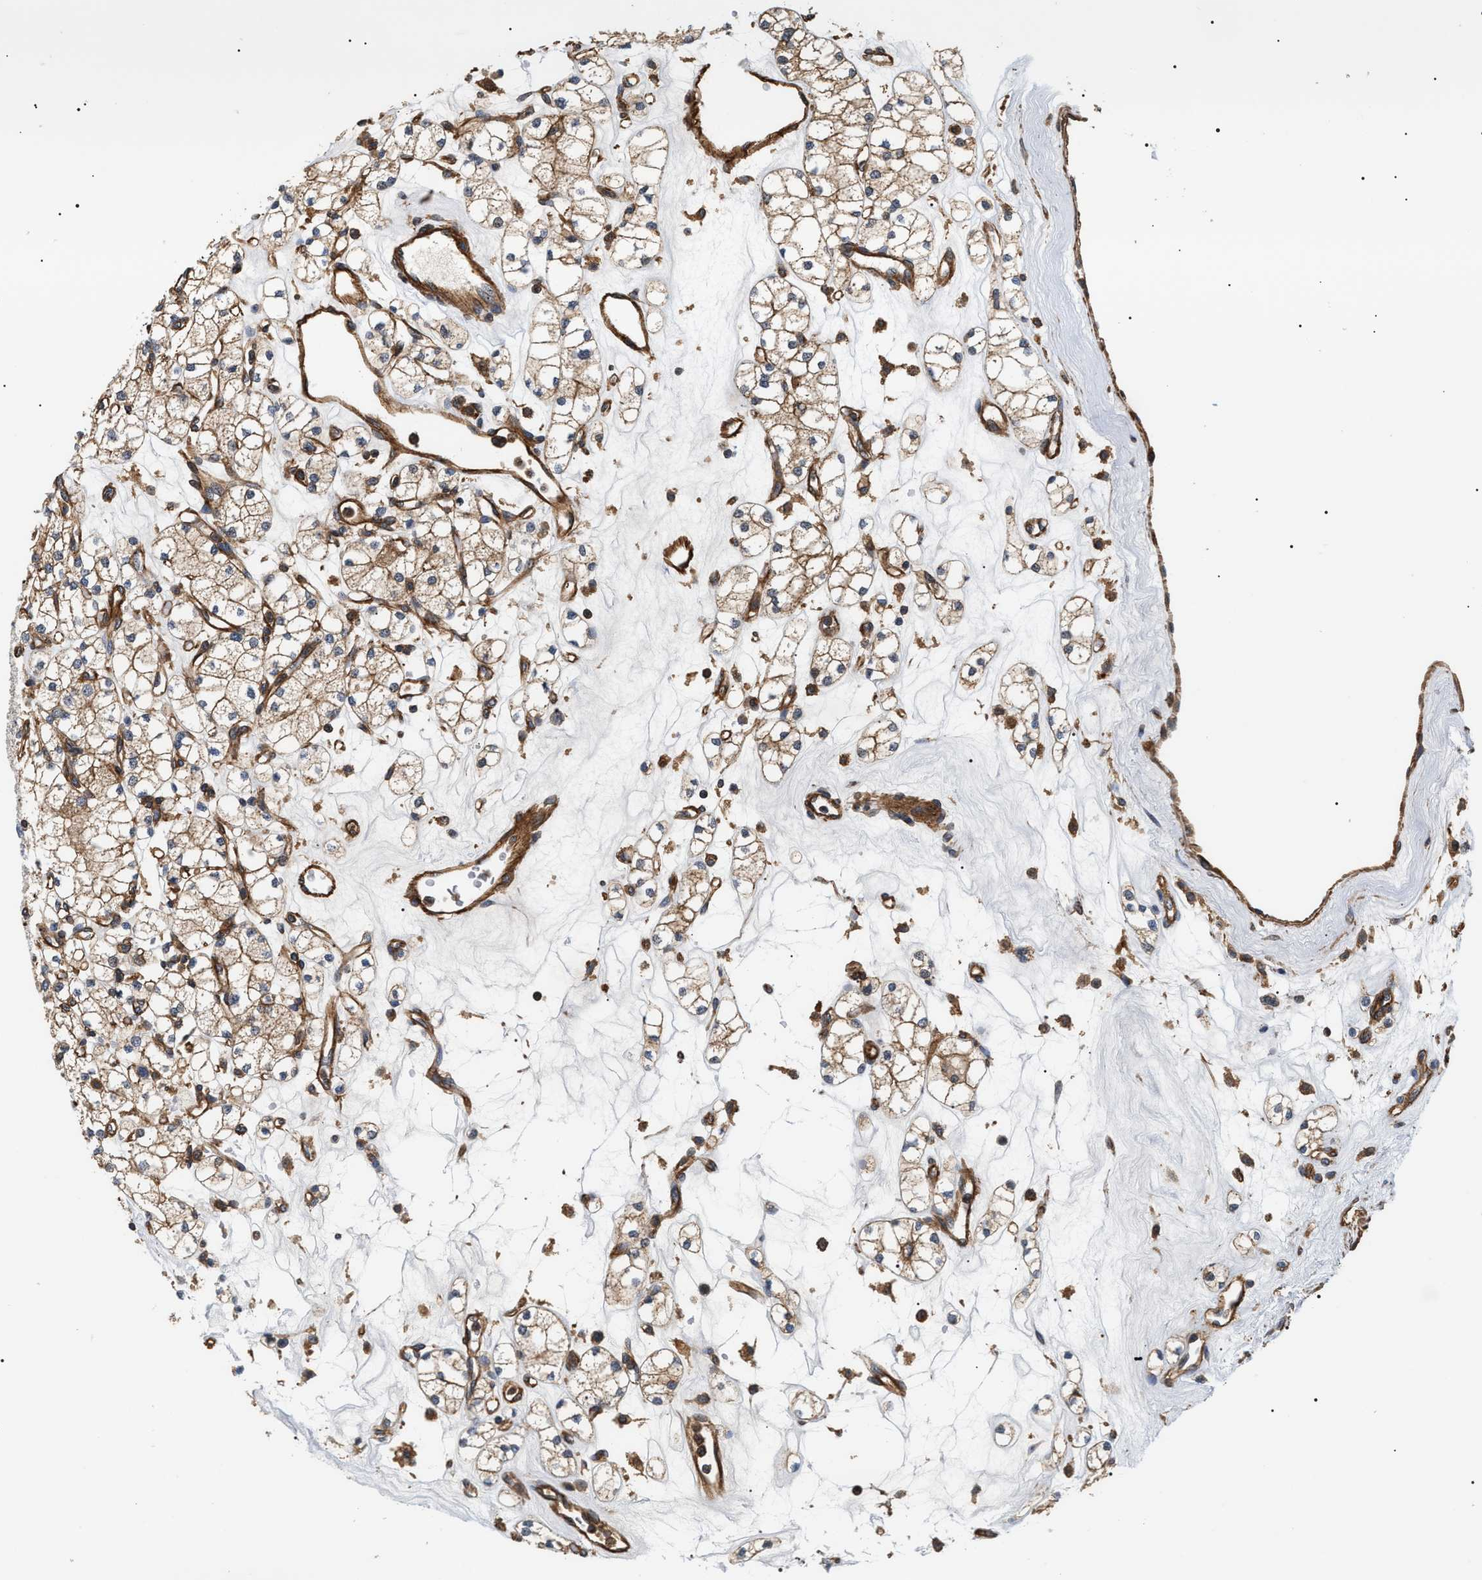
{"staining": {"intensity": "moderate", "quantity": ">75%", "location": "cytoplasmic/membranous"}, "tissue": "renal cancer", "cell_type": "Tumor cells", "image_type": "cancer", "snomed": [{"axis": "morphology", "description": "Adenocarcinoma, NOS"}, {"axis": "topography", "description": "Kidney"}], "caption": "Immunohistochemical staining of human adenocarcinoma (renal) shows moderate cytoplasmic/membranous protein expression in approximately >75% of tumor cells. (DAB IHC, brown staining for protein, blue staining for nuclei).", "gene": "SH3GLB2", "patient": {"sex": "male", "age": 77}}